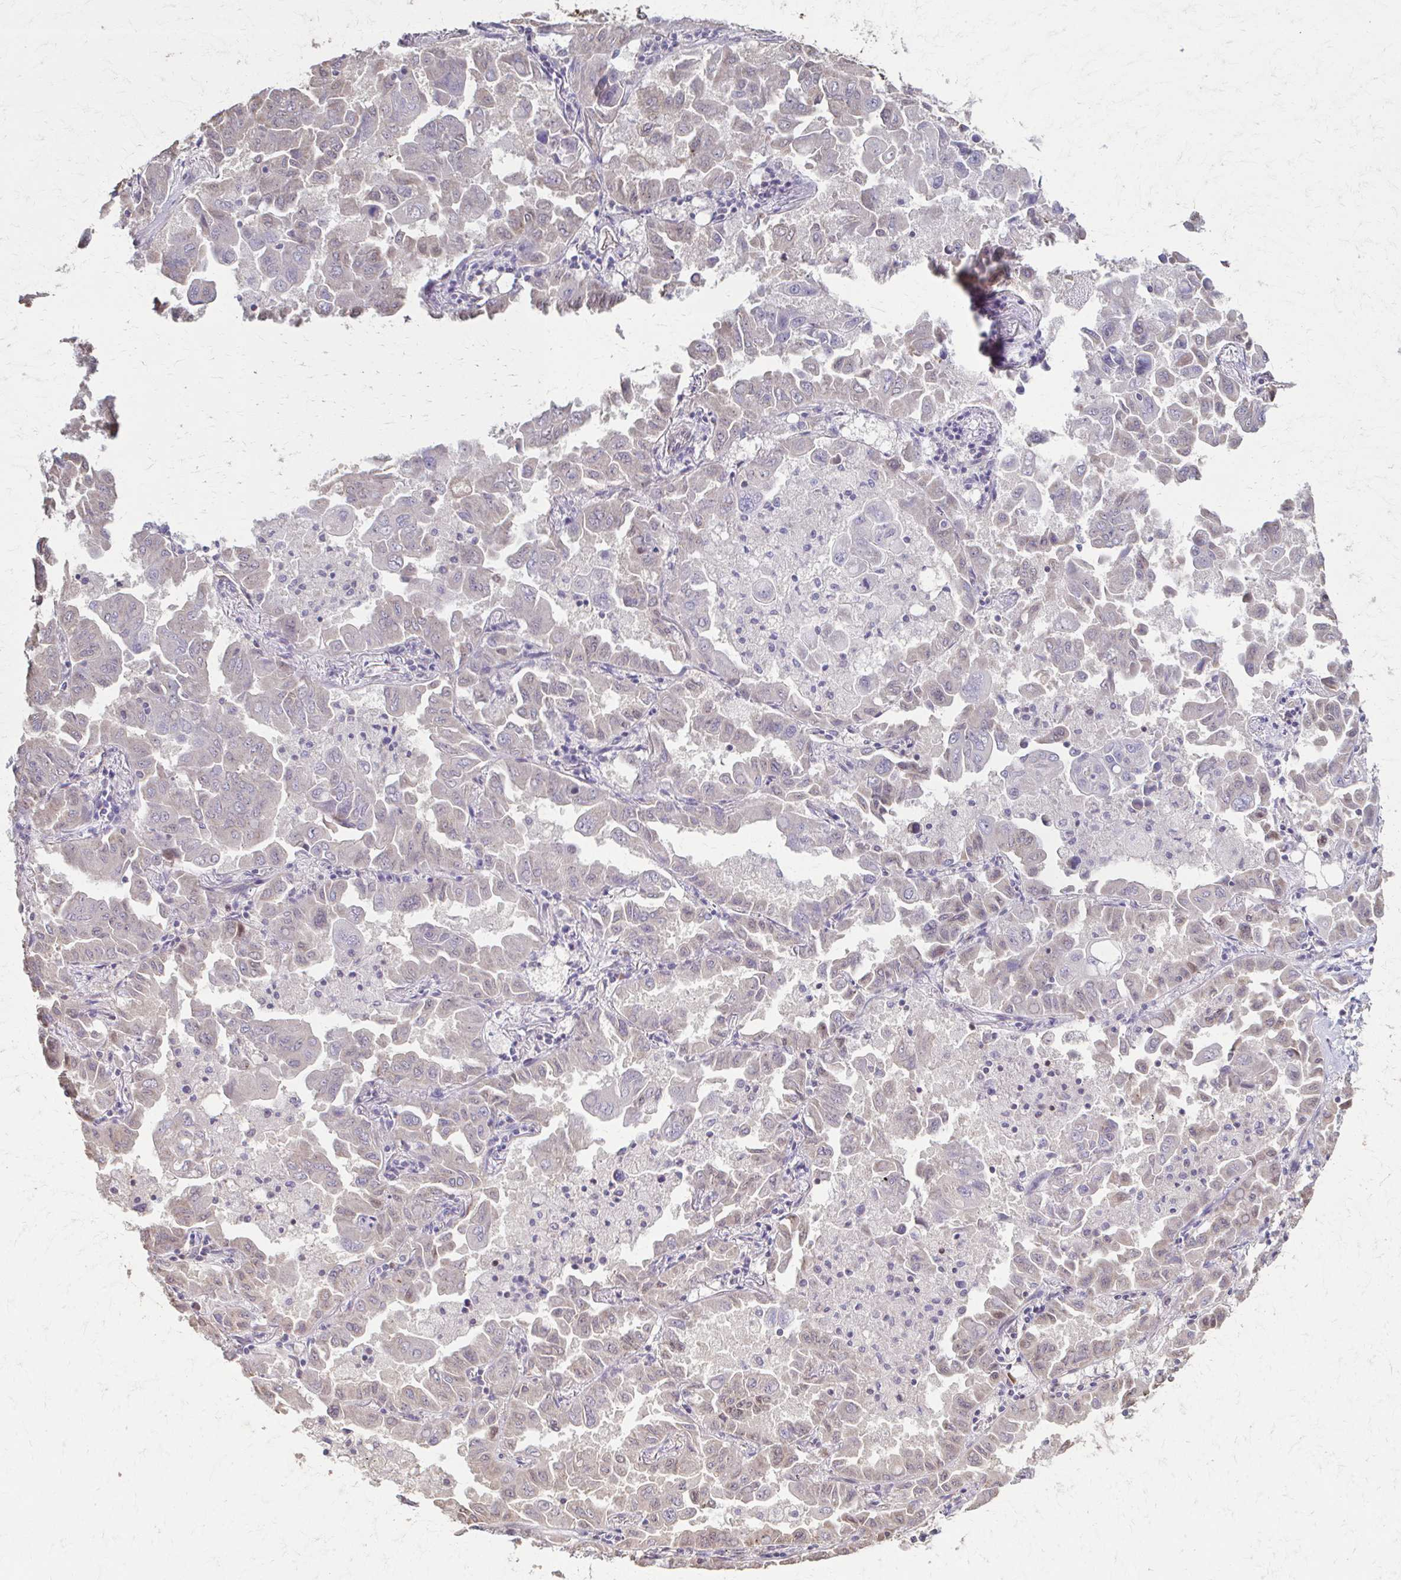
{"staining": {"intensity": "negative", "quantity": "none", "location": "none"}, "tissue": "lung cancer", "cell_type": "Tumor cells", "image_type": "cancer", "snomed": [{"axis": "morphology", "description": "Adenocarcinoma, NOS"}, {"axis": "topography", "description": "Lung"}], "caption": "Immunohistochemistry micrograph of lung cancer (adenocarcinoma) stained for a protein (brown), which exhibits no expression in tumor cells. (DAB (3,3'-diaminobenzidine) immunohistochemistry, high magnification).", "gene": "IL18BP", "patient": {"sex": "male", "age": 64}}